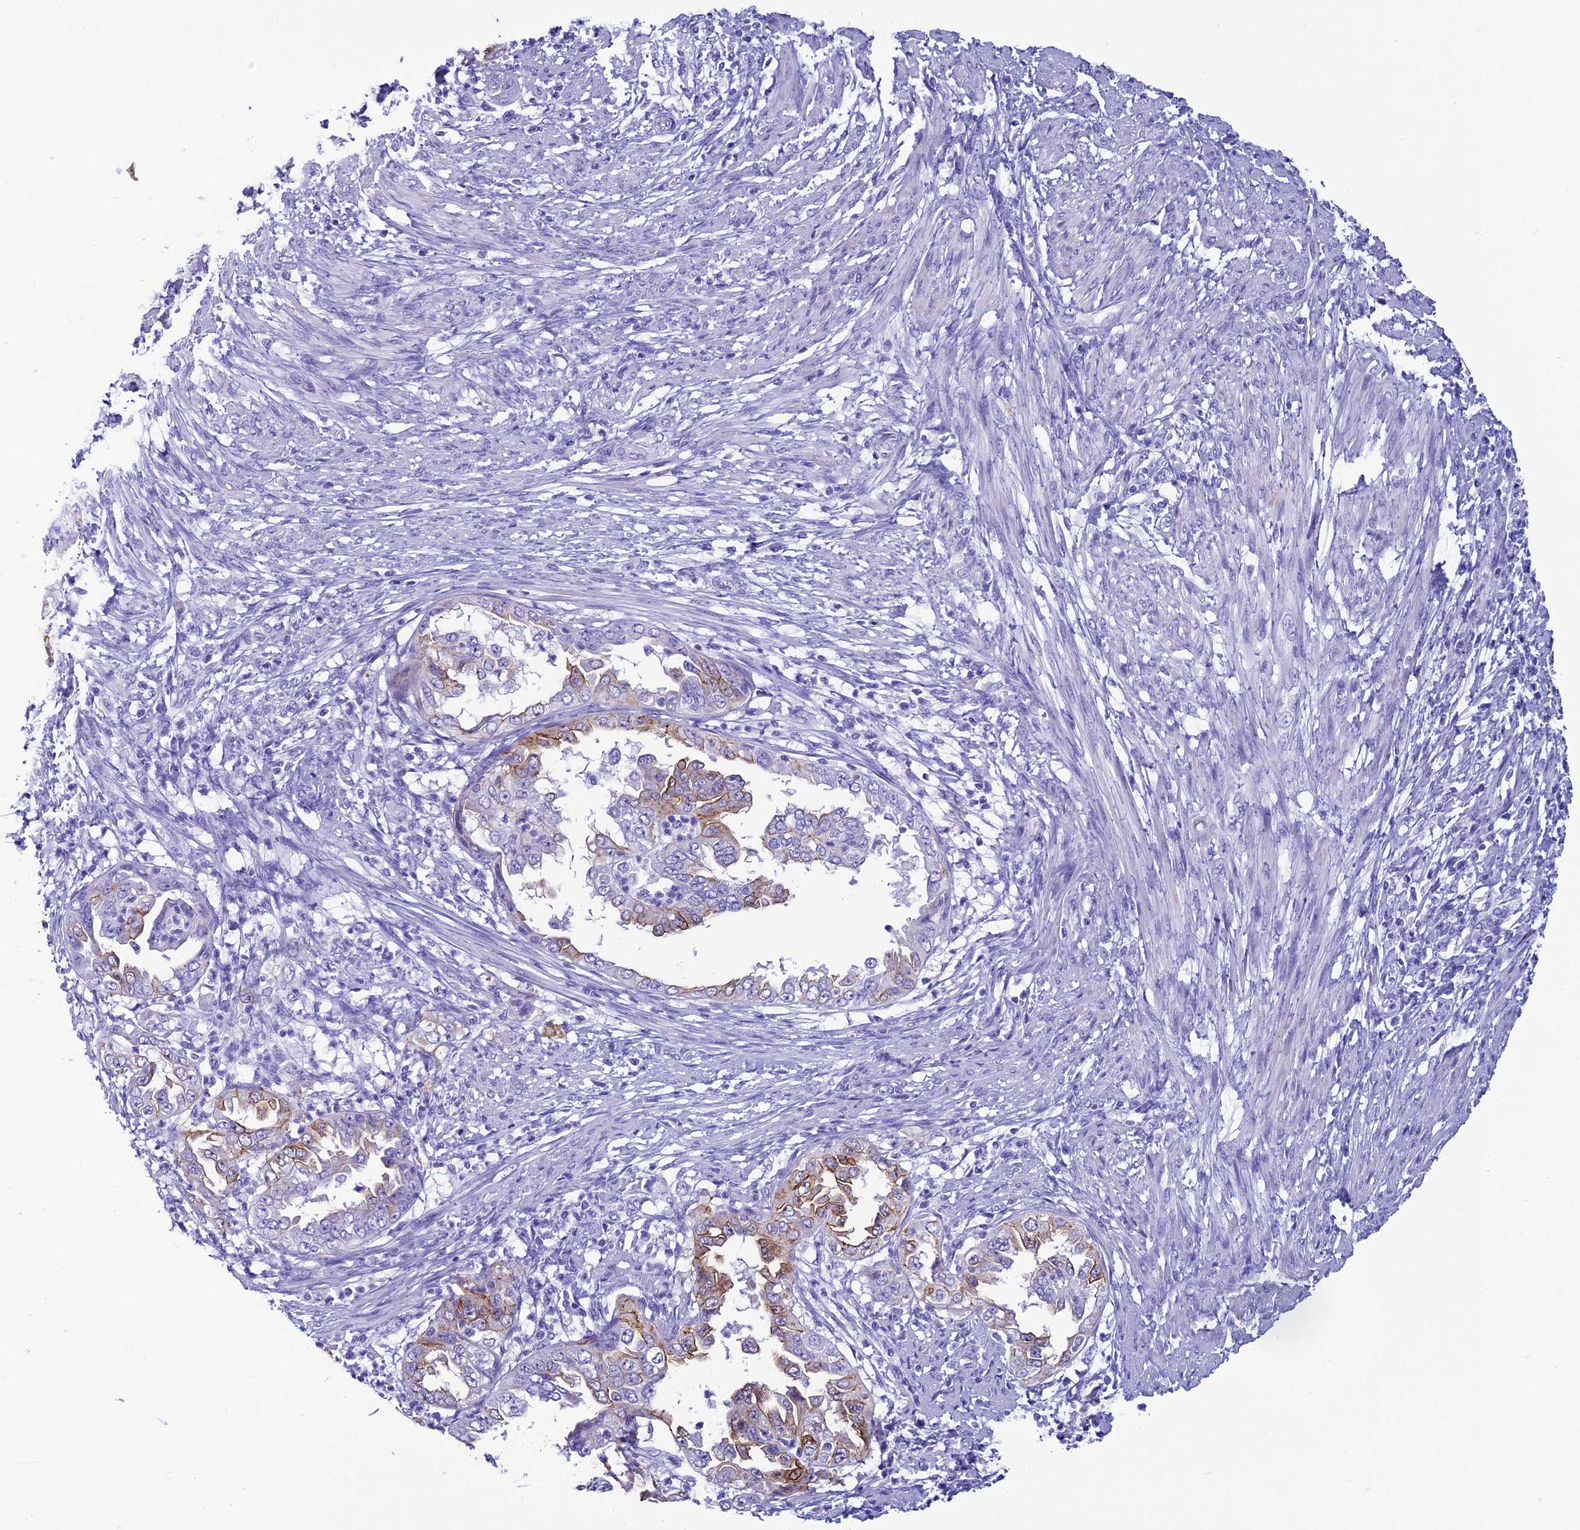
{"staining": {"intensity": "moderate", "quantity": "25%-75%", "location": "cytoplasmic/membranous"}, "tissue": "endometrial cancer", "cell_type": "Tumor cells", "image_type": "cancer", "snomed": [{"axis": "morphology", "description": "Adenocarcinoma, NOS"}, {"axis": "topography", "description": "Endometrium"}], "caption": "Human endometrial adenocarcinoma stained with a brown dye reveals moderate cytoplasmic/membranous positive staining in about 25%-75% of tumor cells.", "gene": "SCEL", "patient": {"sex": "female", "age": 85}}